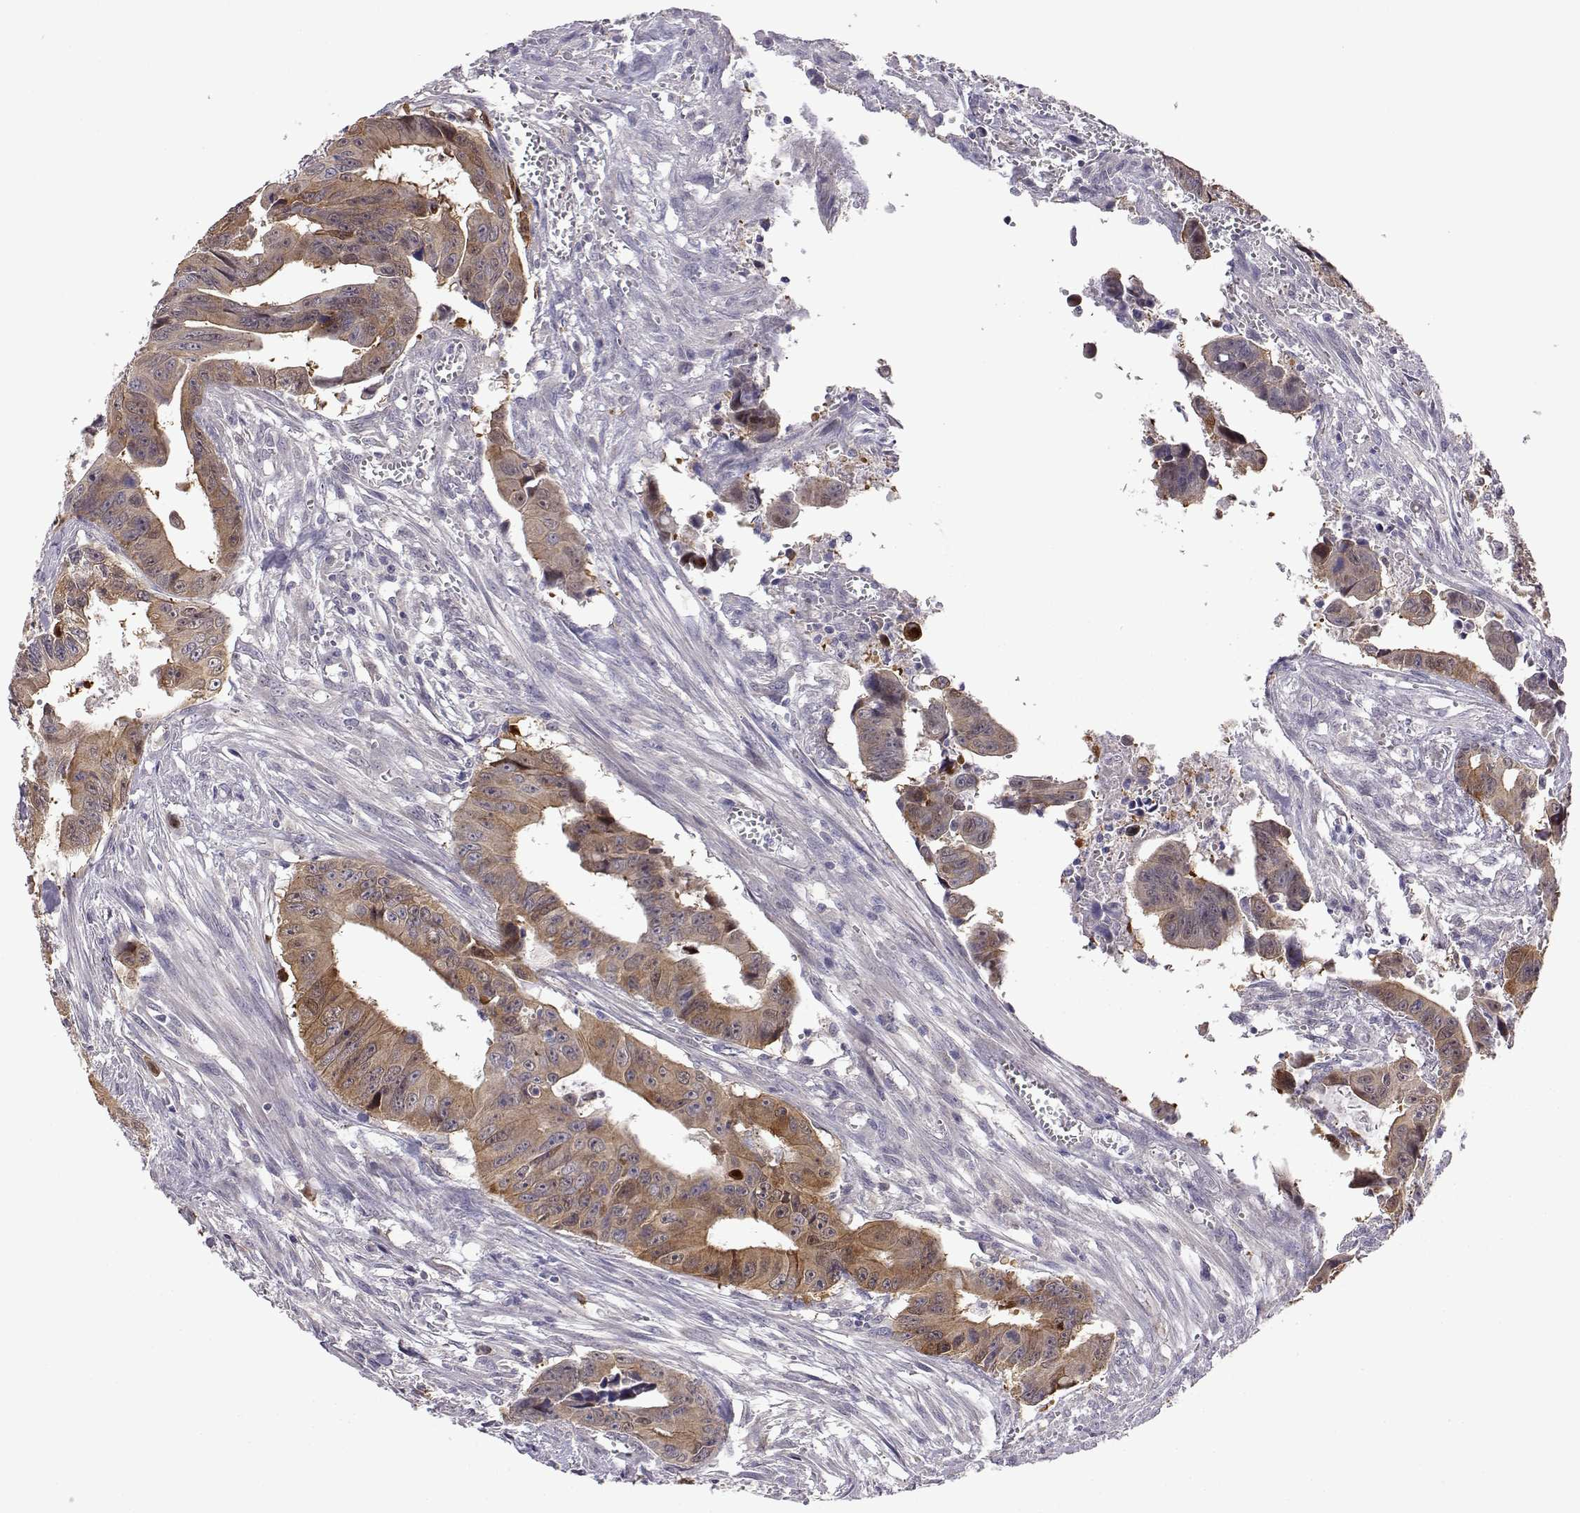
{"staining": {"intensity": "moderate", "quantity": ">75%", "location": "cytoplasmic/membranous"}, "tissue": "colorectal cancer", "cell_type": "Tumor cells", "image_type": "cancer", "snomed": [{"axis": "morphology", "description": "Adenocarcinoma, NOS"}, {"axis": "topography", "description": "Colon"}], "caption": "A histopathology image showing moderate cytoplasmic/membranous expression in about >75% of tumor cells in colorectal cancer (adenocarcinoma), as visualized by brown immunohistochemical staining.", "gene": "VGF", "patient": {"sex": "female", "age": 87}}